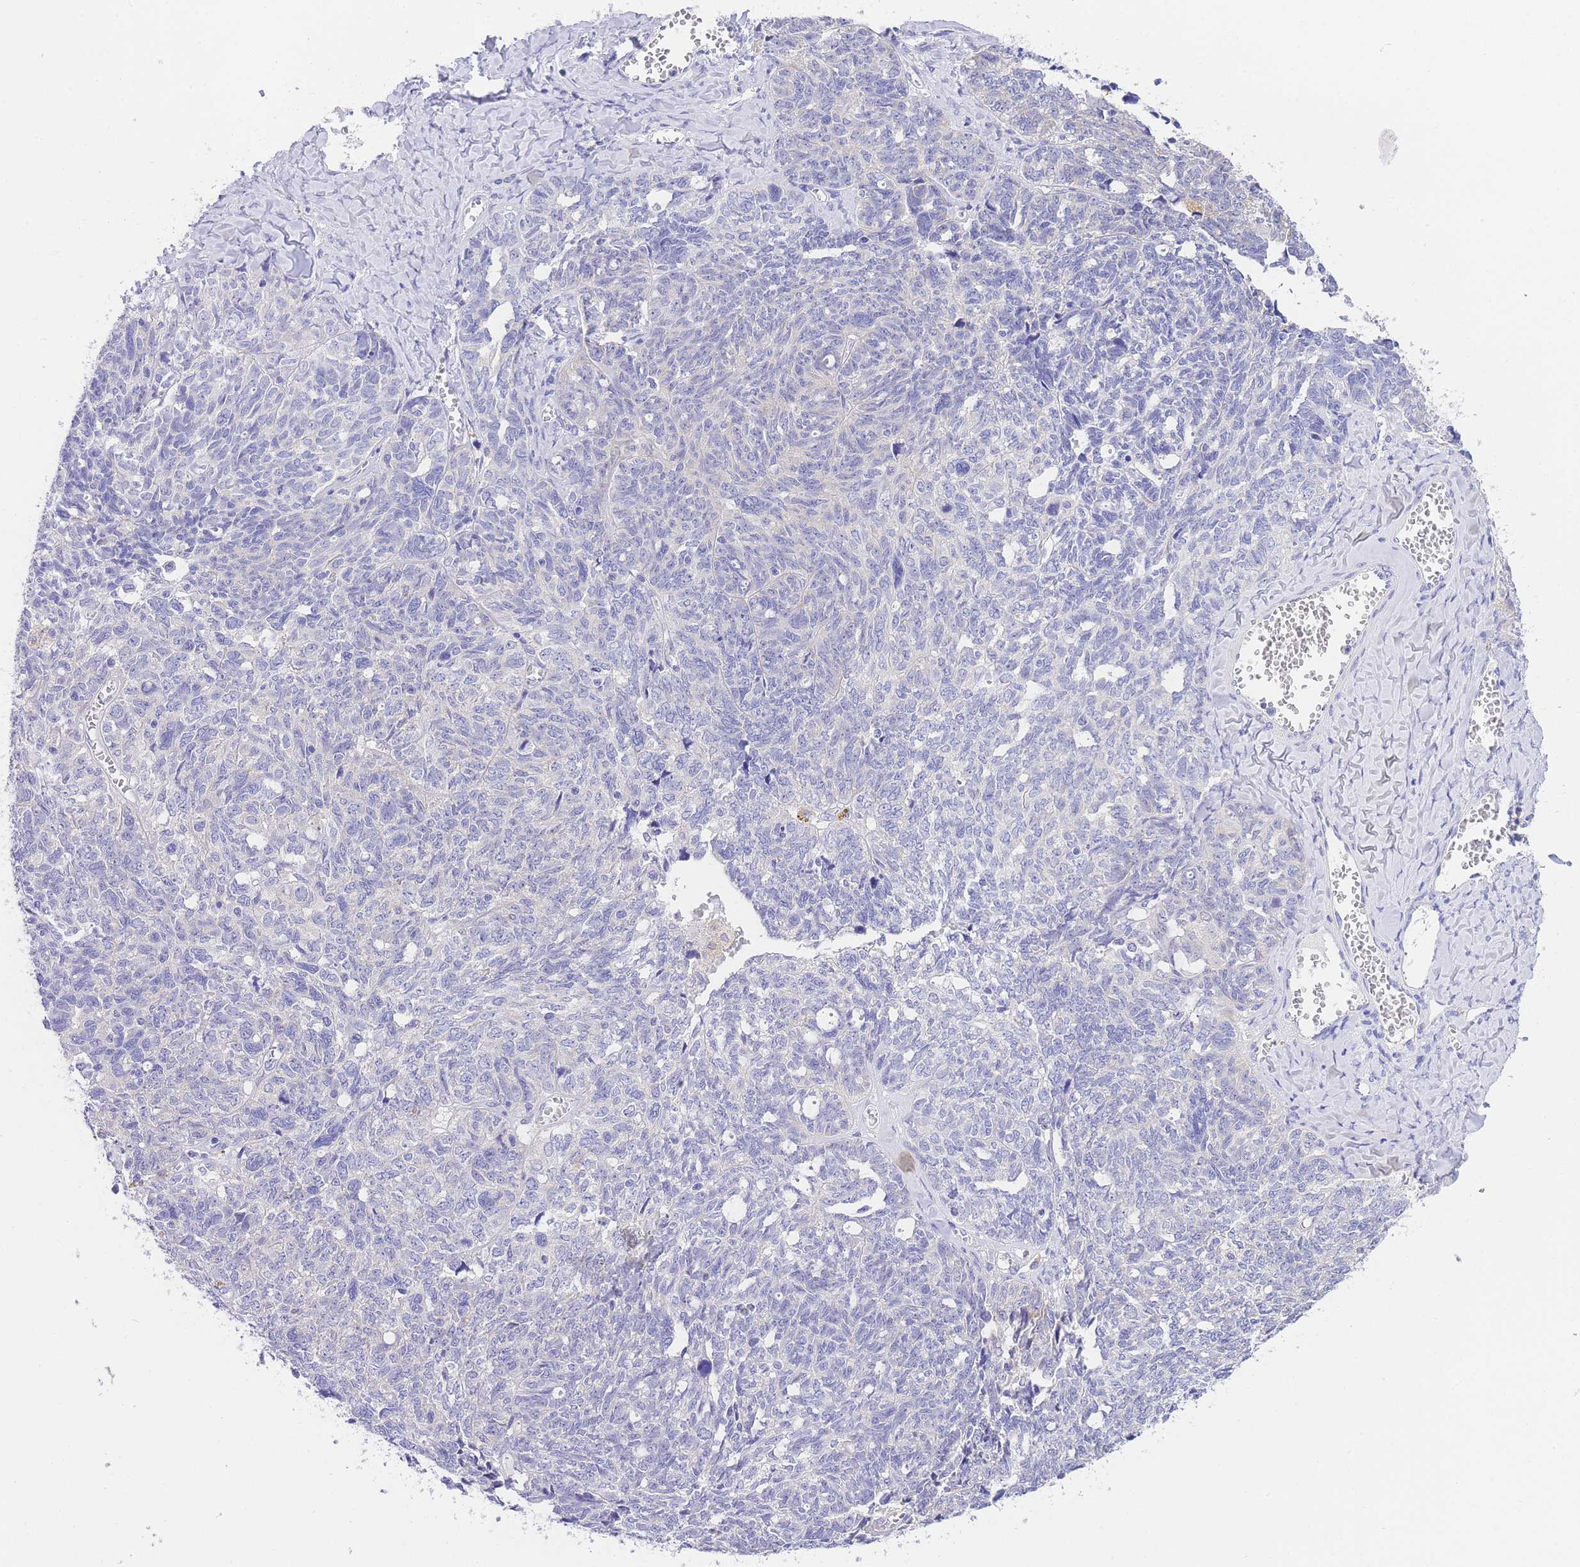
{"staining": {"intensity": "negative", "quantity": "none", "location": "none"}, "tissue": "ovarian cancer", "cell_type": "Tumor cells", "image_type": "cancer", "snomed": [{"axis": "morphology", "description": "Cystadenocarcinoma, serous, NOS"}, {"axis": "topography", "description": "Ovary"}], "caption": "This is an immunohistochemistry (IHC) photomicrograph of human ovarian serous cystadenocarcinoma. There is no positivity in tumor cells.", "gene": "EPN2", "patient": {"sex": "female", "age": 79}}